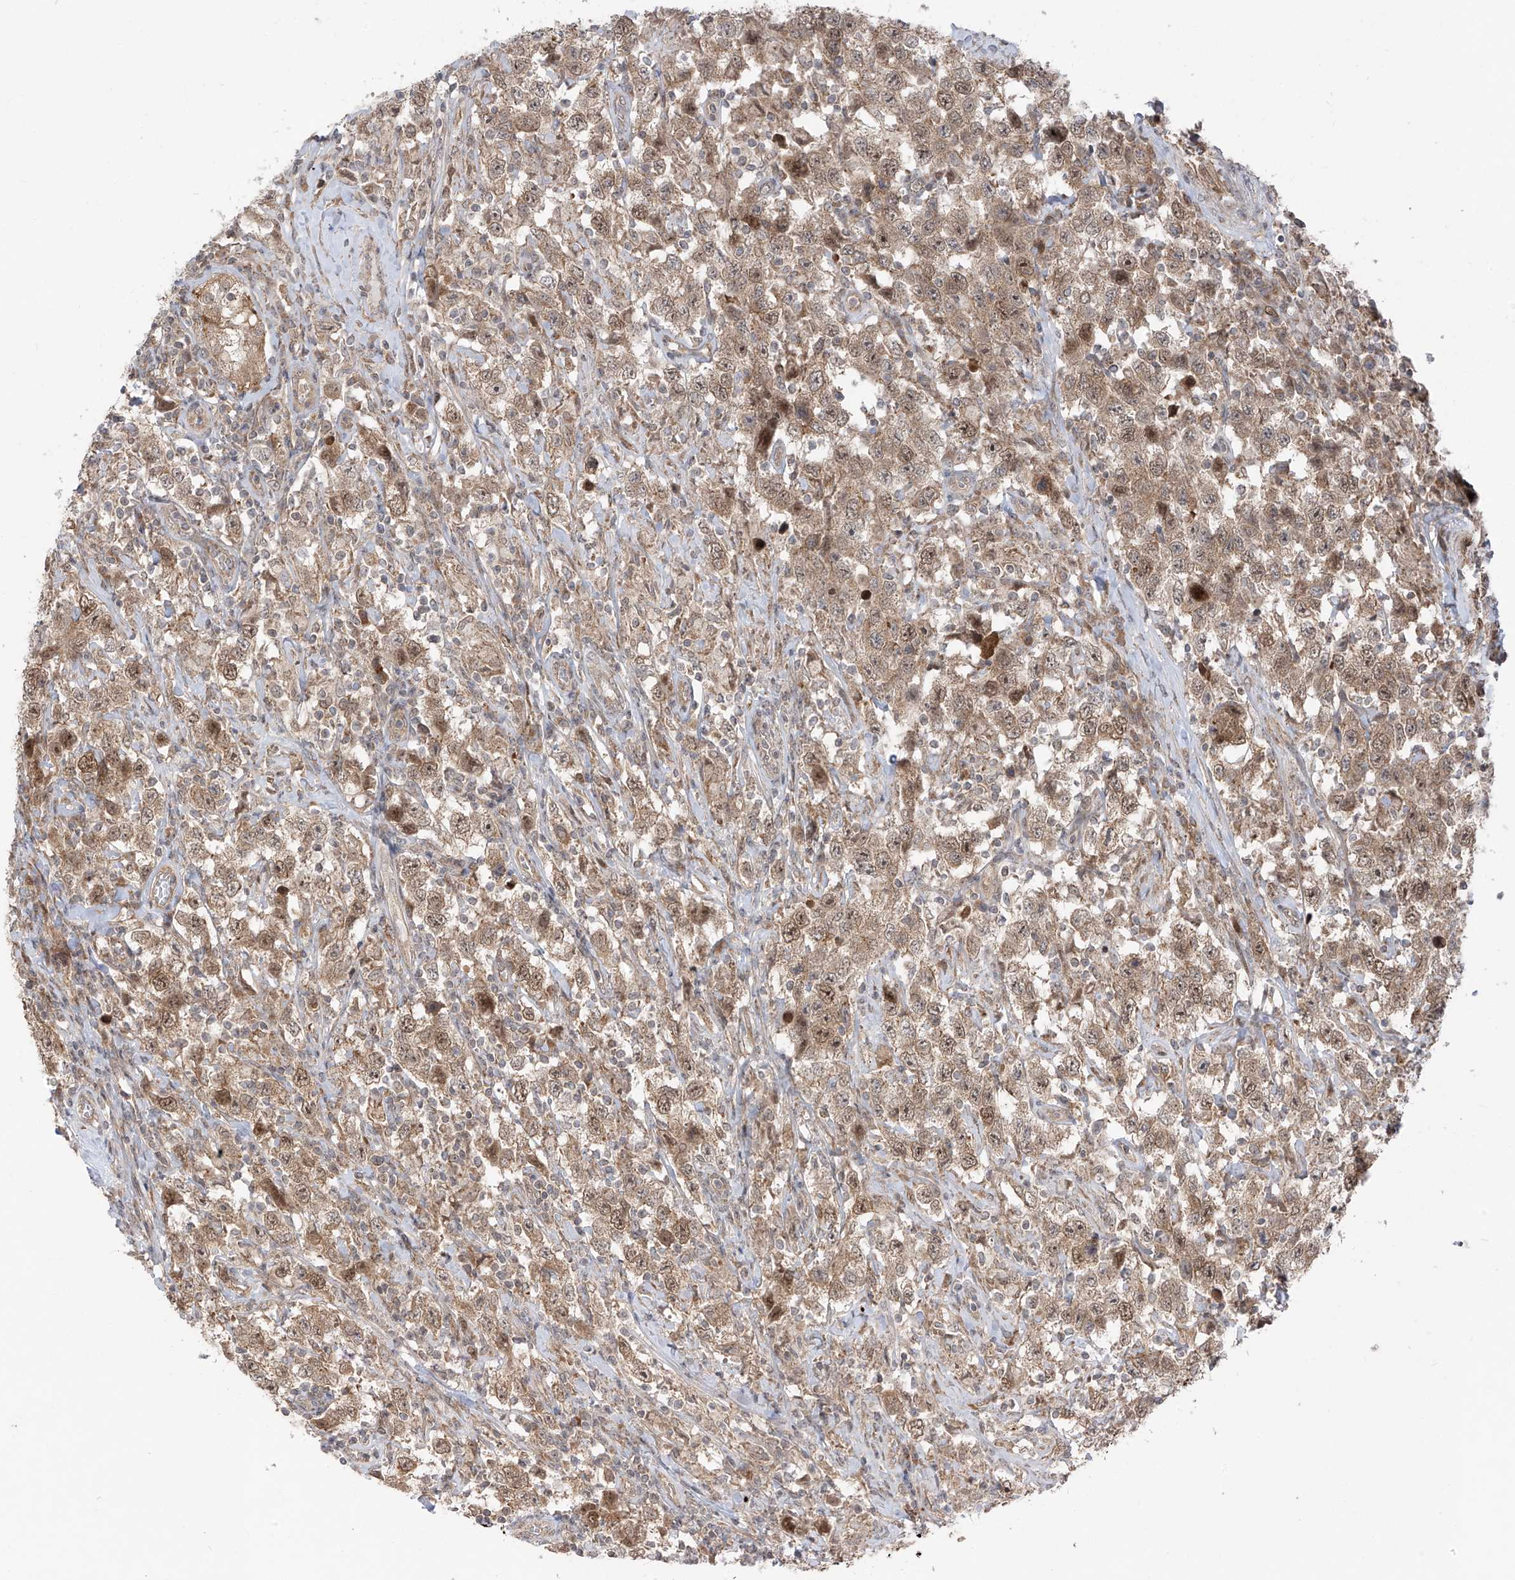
{"staining": {"intensity": "moderate", "quantity": ">75%", "location": "cytoplasmic/membranous,nuclear"}, "tissue": "testis cancer", "cell_type": "Tumor cells", "image_type": "cancer", "snomed": [{"axis": "morphology", "description": "Seminoma, NOS"}, {"axis": "topography", "description": "Testis"}], "caption": "Immunohistochemistry (IHC) photomicrograph of human seminoma (testis) stained for a protein (brown), which shows medium levels of moderate cytoplasmic/membranous and nuclear expression in approximately >75% of tumor cells.", "gene": "PDE11A", "patient": {"sex": "male", "age": 41}}